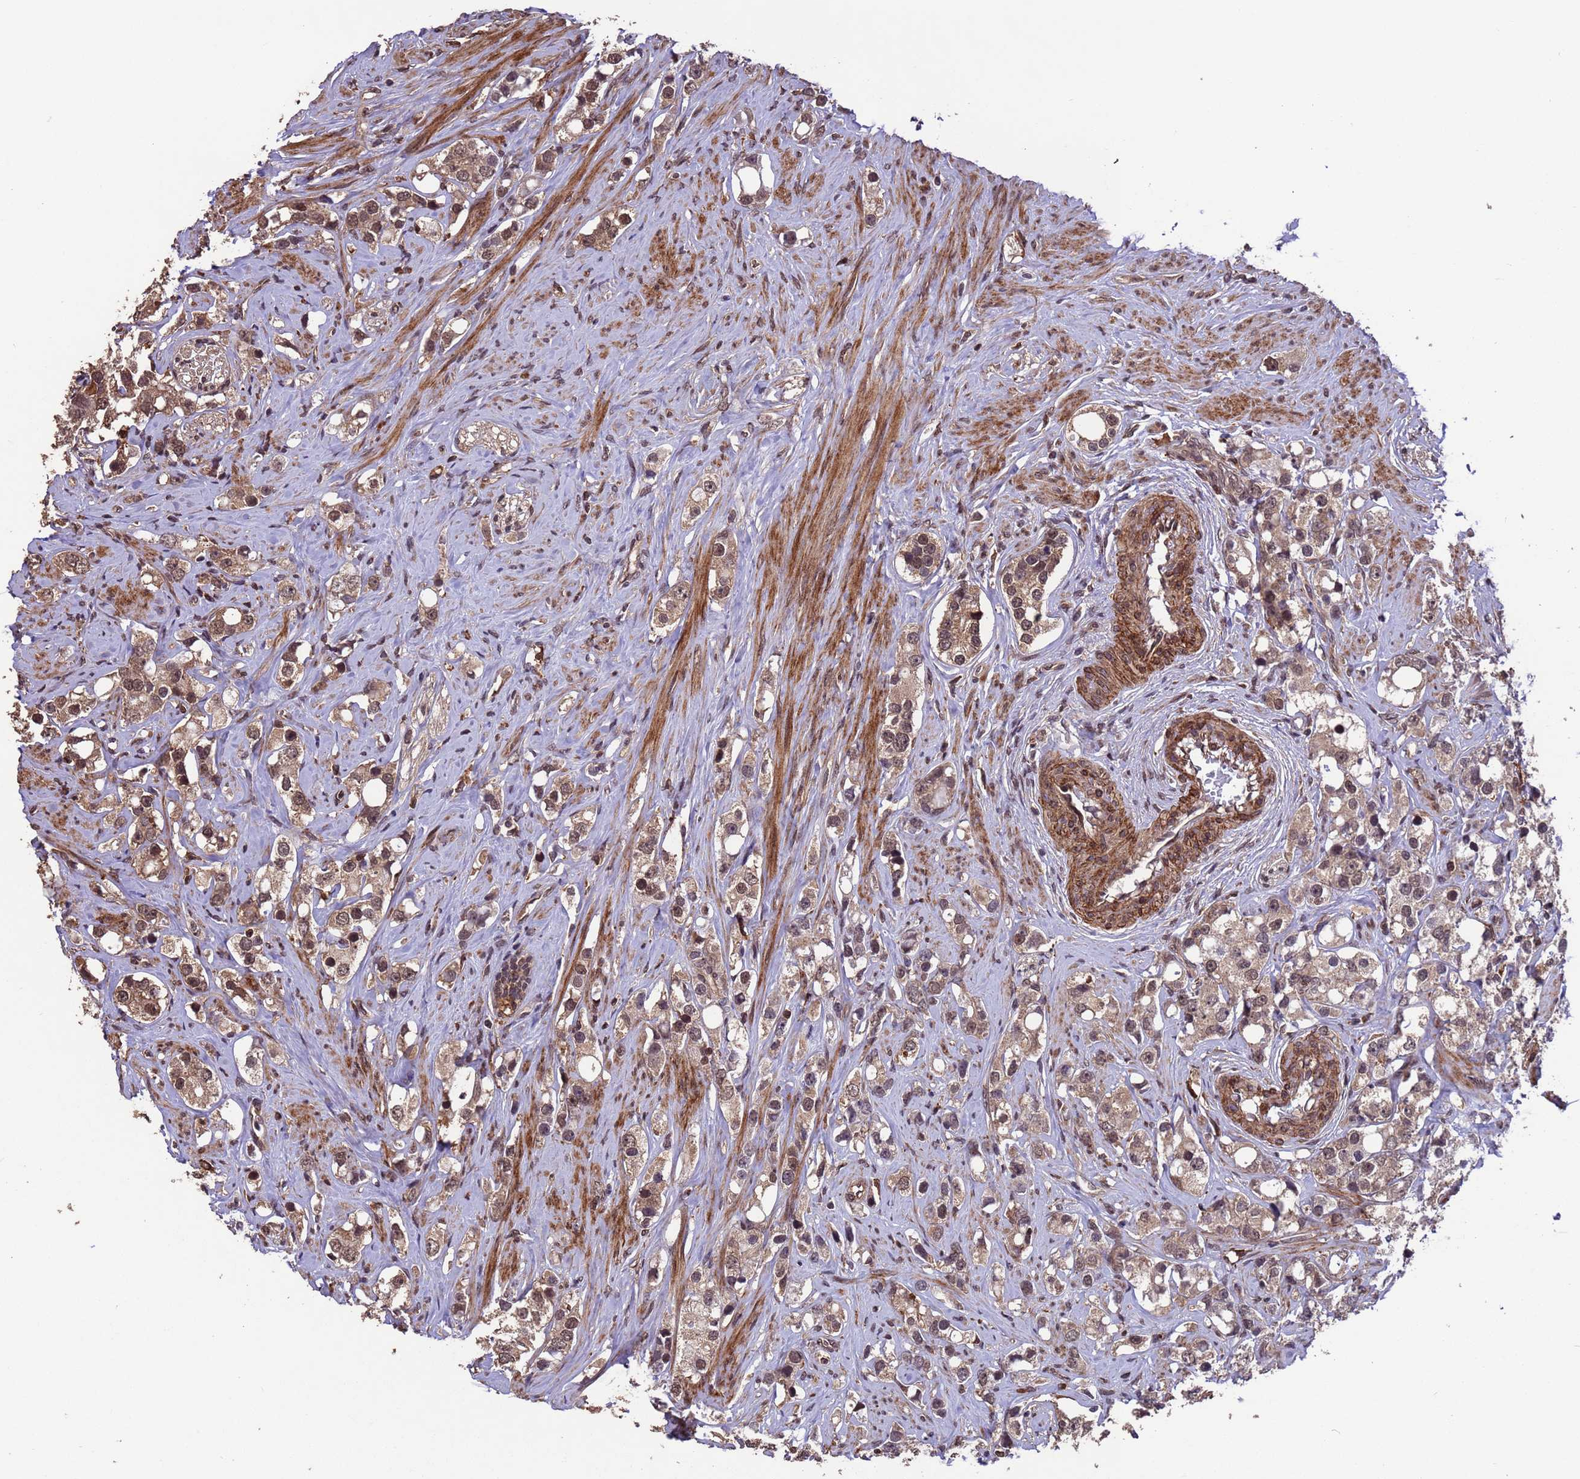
{"staining": {"intensity": "moderate", "quantity": ">75%", "location": "nuclear"}, "tissue": "prostate cancer", "cell_type": "Tumor cells", "image_type": "cancer", "snomed": [{"axis": "morphology", "description": "Adenocarcinoma, High grade"}, {"axis": "topography", "description": "Prostate"}], "caption": "This is an image of immunohistochemistry (IHC) staining of prostate cancer (adenocarcinoma (high-grade)), which shows moderate expression in the nuclear of tumor cells.", "gene": "VSTM4", "patient": {"sex": "male", "age": 63}}